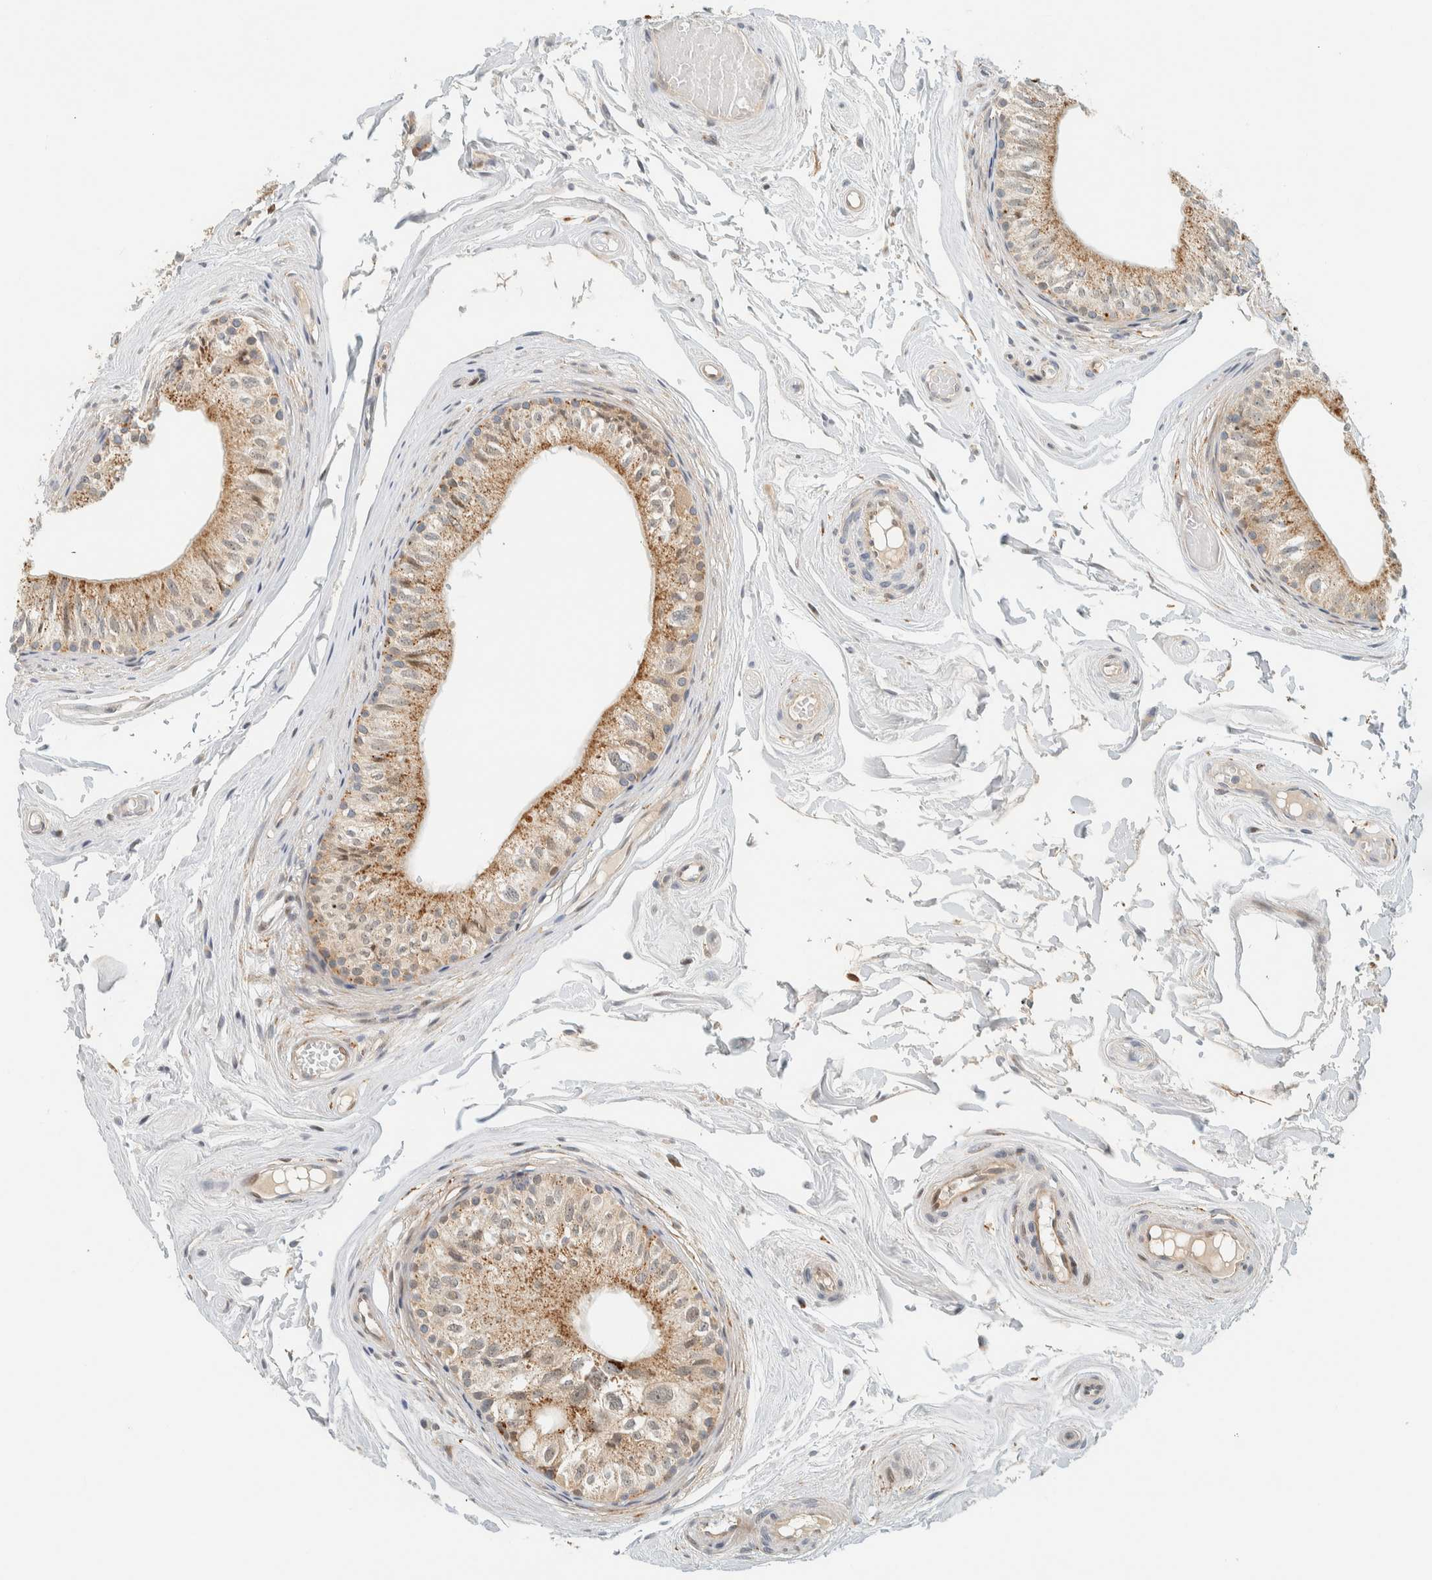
{"staining": {"intensity": "moderate", "quantity": ">75%", "location": "cytoplasmic/membranous"}, "tissue": "epididymis", "cell_type": "Glandular cells", "image_type": "normal", "snomed": [{"axis": "morphology", "description": "Normal tissue, NOS"}, {"axis": "topography", "description": "Epididymis"}], "caption": "Normal epididymis displays moderate cytoplasmic/membranous expression in about >75% of glandular cells, visualized by immunohistochemistry. The protein of interest is stained brown, and the nuclei are stained in blue (DAB IHC with brightfield microscopy, high magnification).", "gene": "CCDC171", "patient": {"sex": "male", "age": 79}}